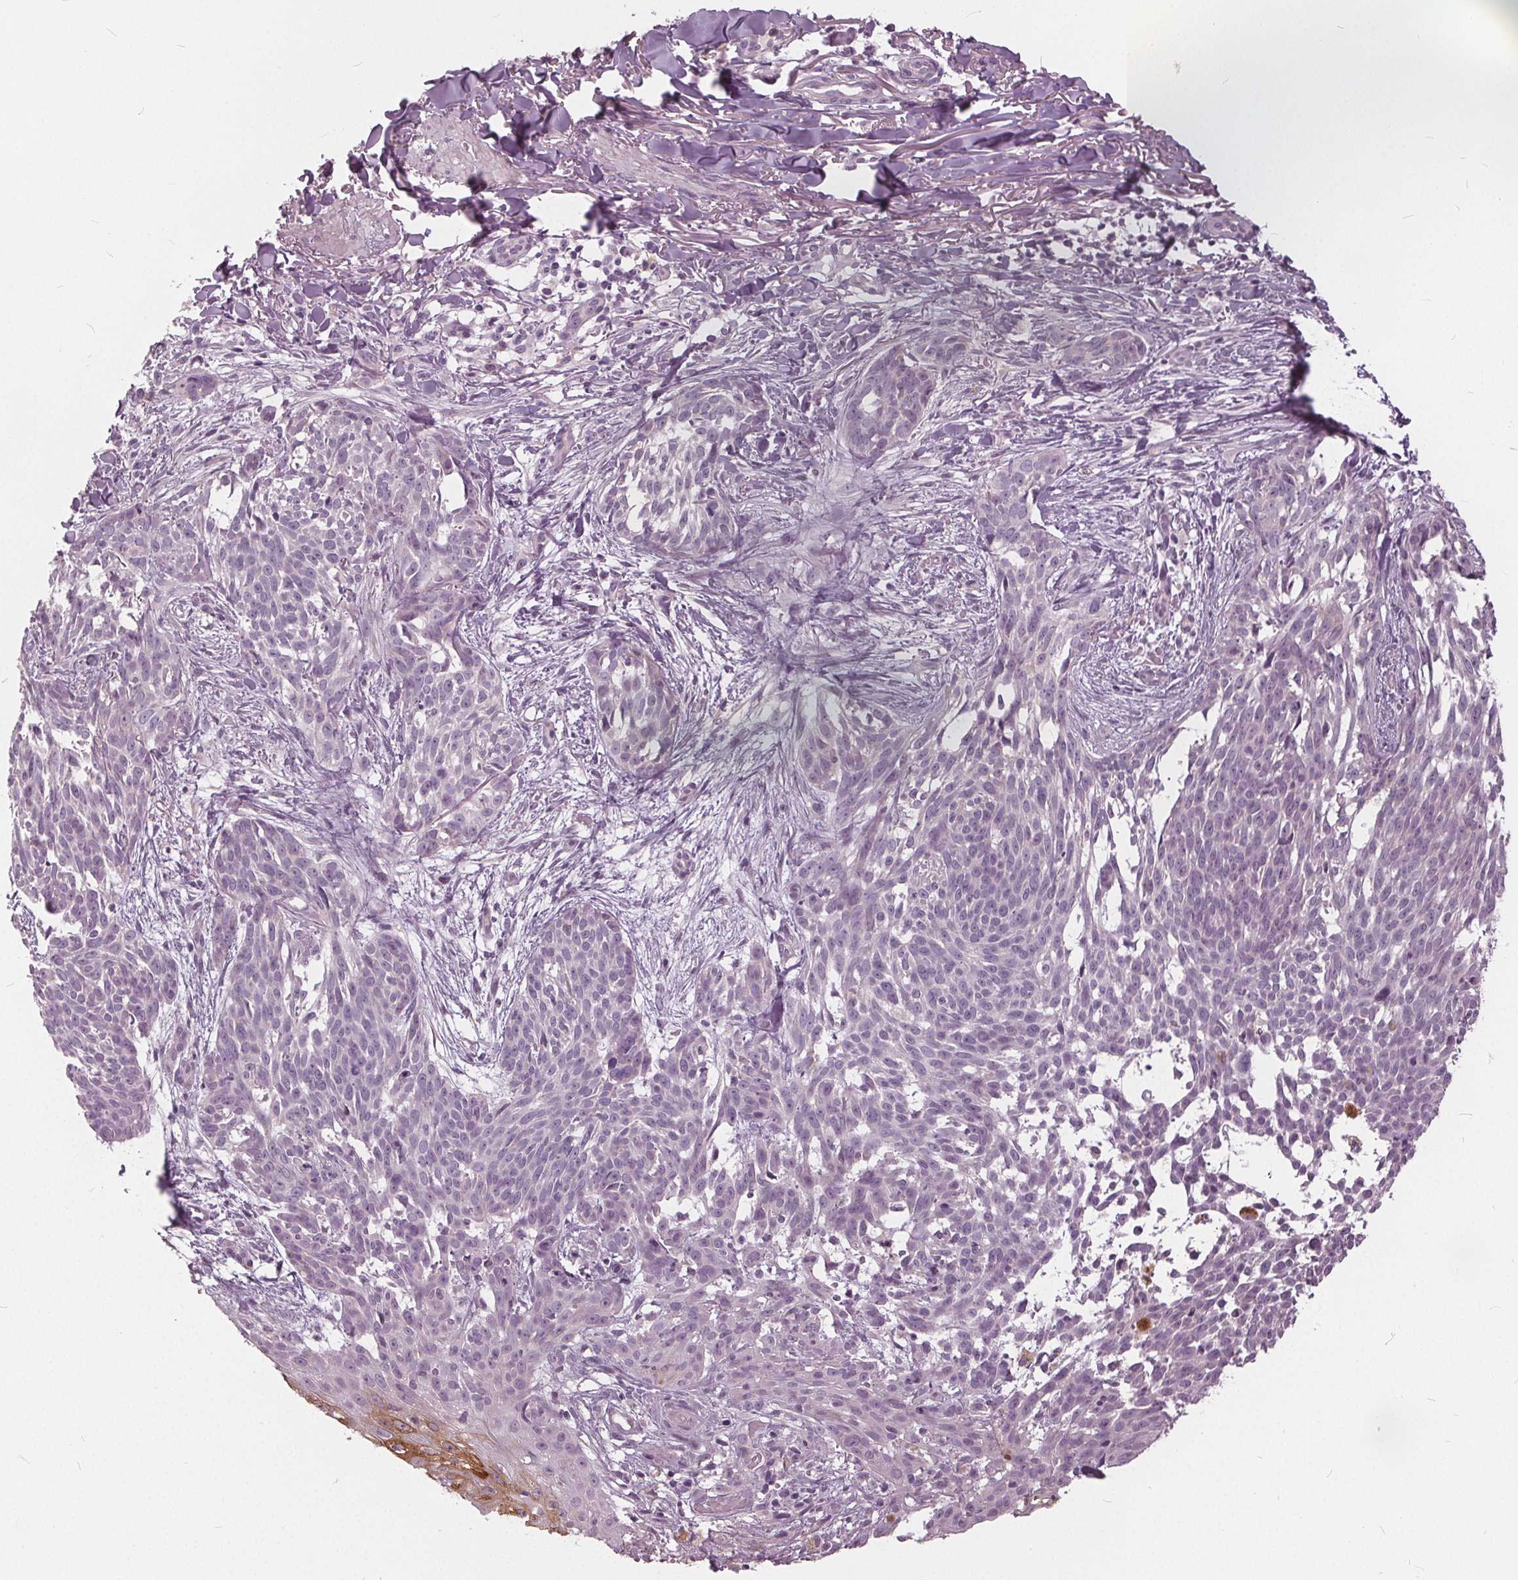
{"staining": {"intensity": "negative", "quantity": "none", "location": "none"}, "tissue": "skin cancer", "cell_type": "Tumor cells", "image_type": "cancer", "snomed": [{"axis": "morphology", "description": "Basal cell carcinoma"}, {"axis": "topography", "description": "Skin"}], "caption": "High magnification brightfield microscopy of skin basal cell carcinoma stained with DAB (3,3'-diaminobenzidine) (brown) and counterstained with hematoxylin (blue): tumor cells show no significant expression.", "gene": "KLK13", "patient": {"sex": "male", "age": 88}}